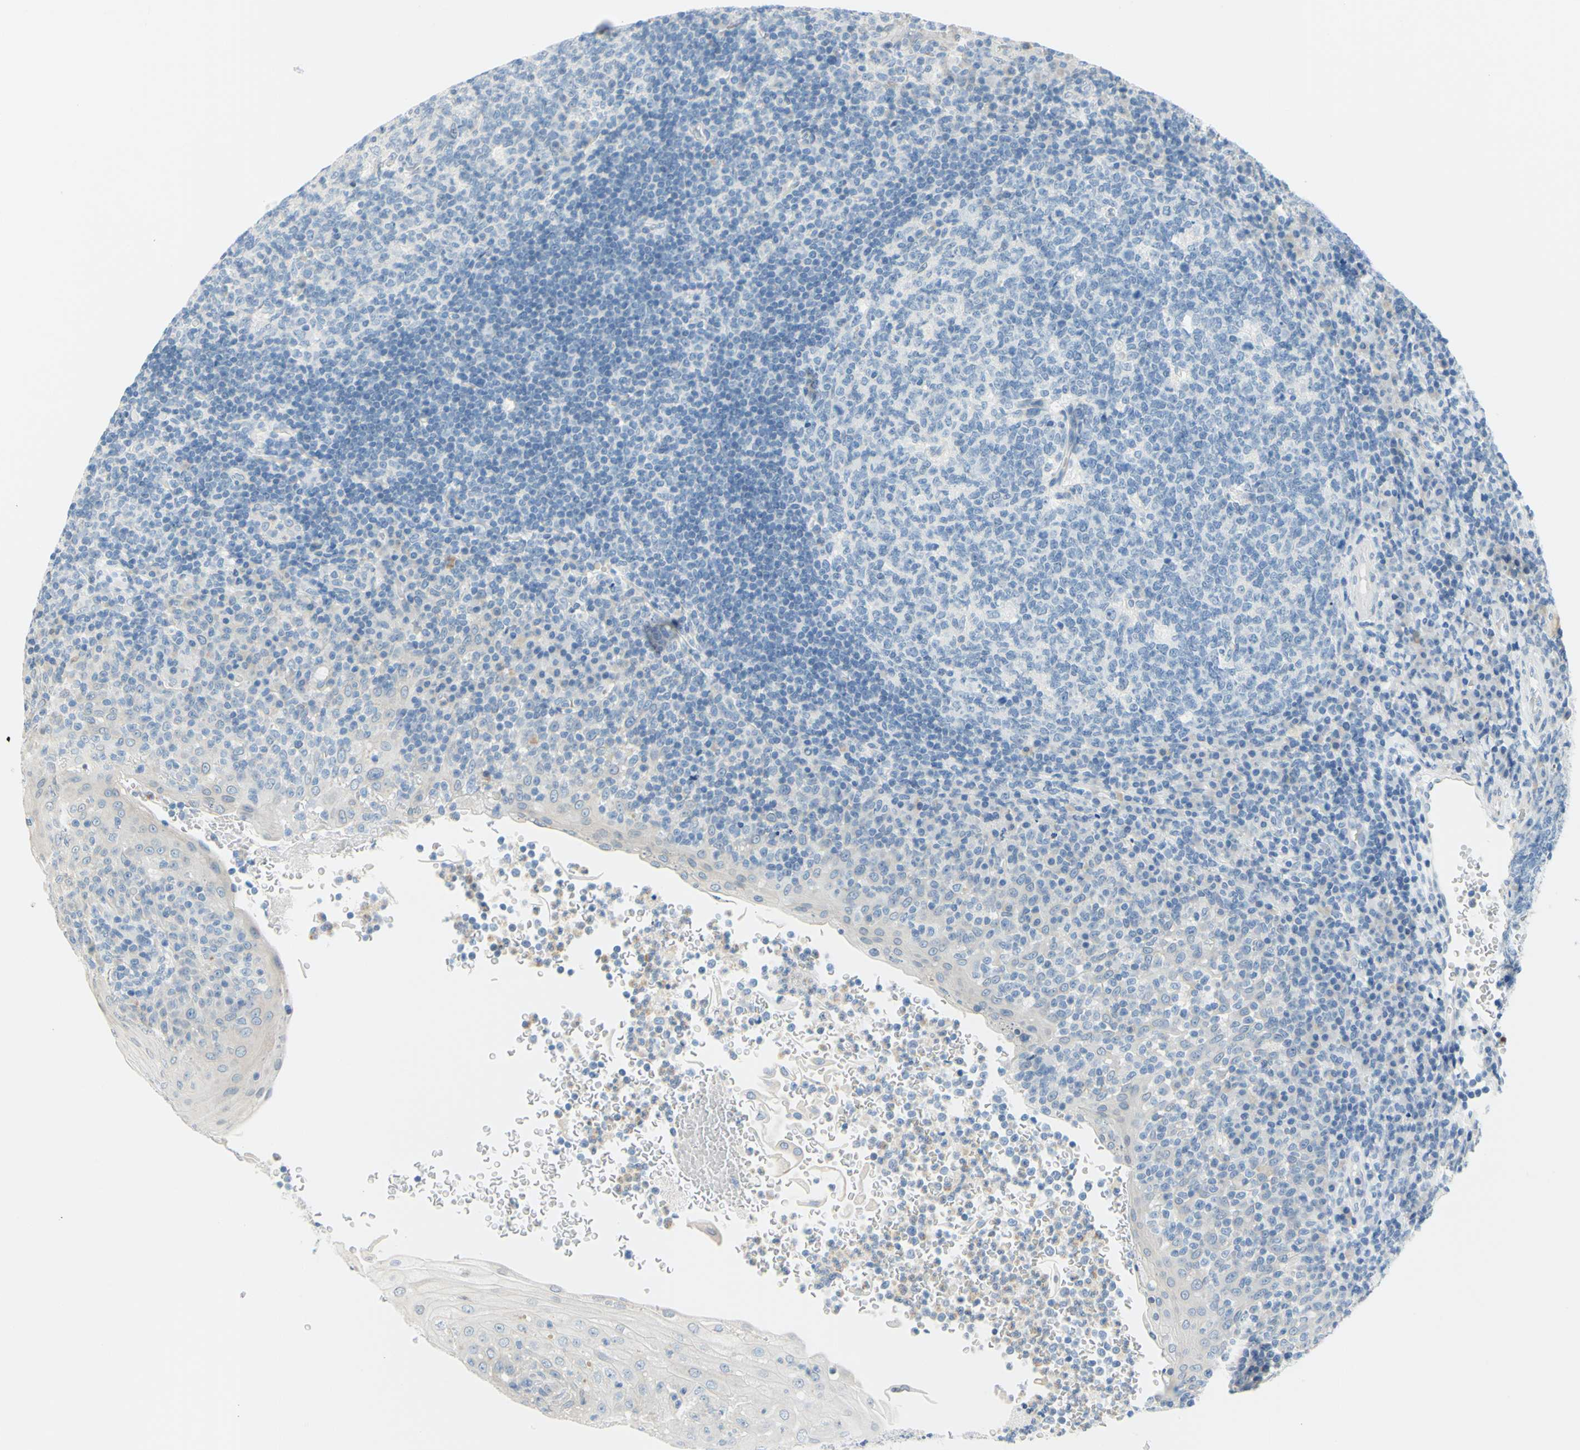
{"staining": {"intensity": "negative", "quantity": "none", "location": "none"}, "tissue": "tonsil", "cell_type": "Germinal center cells", "image_type": "normal", "snomed": [{"axis": "morphology", "description": "Normal tissue, NOS"}, {"axis": "topography", "description": "Tonsil"}], "caption": "IHC histopathology image of normal tonsil: human tonsil stained with DAB (3,3'-diaminobenzidine) reveals no significant protein staining in germinal center cells.", "gene": "DCT", "patient": {"sex": "female", "age": 40}}